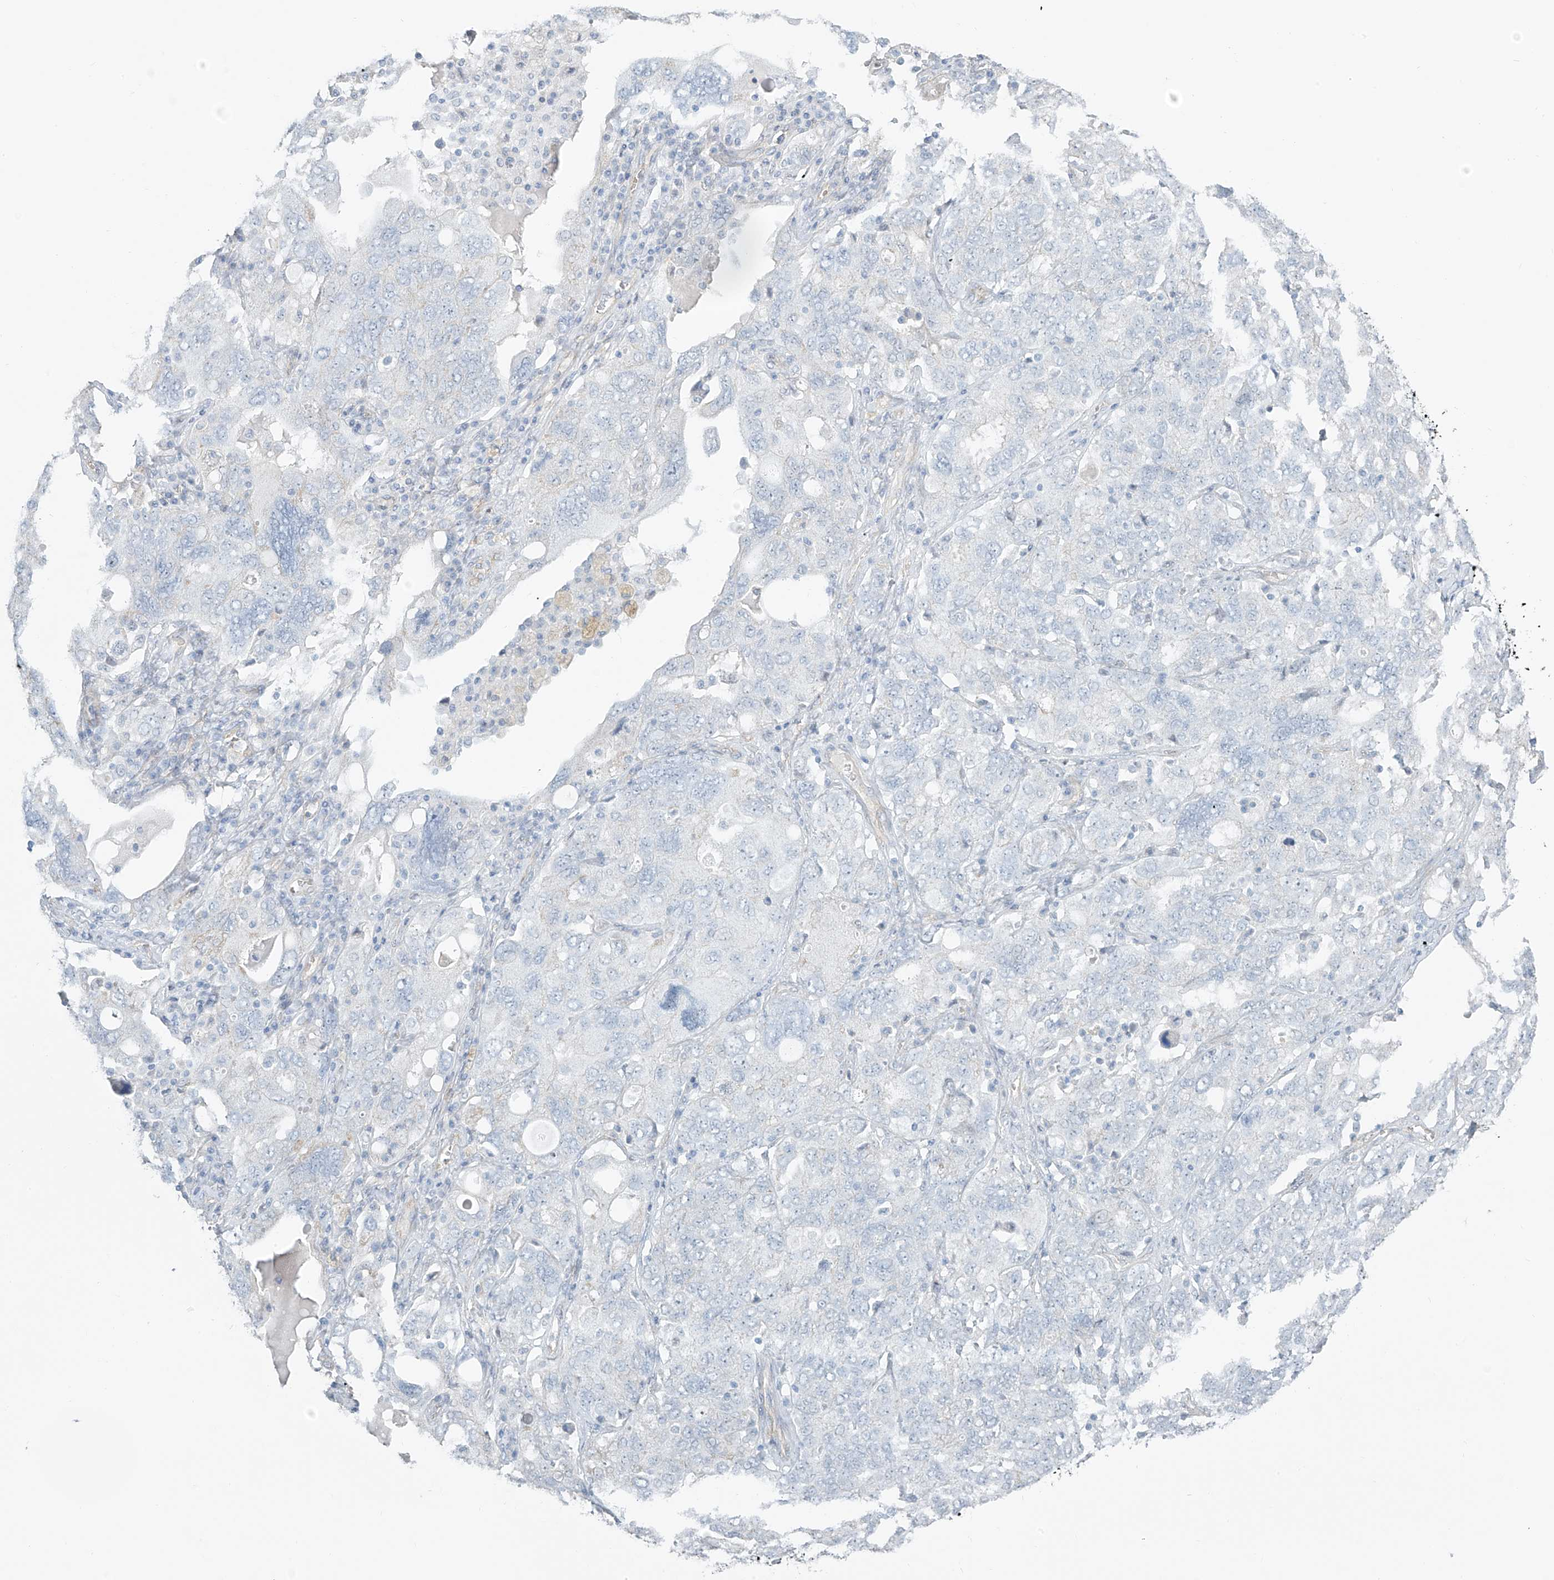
{"staining": {"intensity": "negative", "quantity": "none", "location": "none"}, "tissue": "ovarian cancer", "cell_type": "Tumor cells", "image_type": "cancer", "snomed": [{"axis": "morphology", "description": "Carcinoma, endometroid"}, {"axis": "topography", "description": "Ovary"}], "caption": "Immunohistochemical staining of human endometroid carcinoma (ovarian) displays no significant expression in tumor cells.", "gene": "TUBE1", "patient": {"sex": "female", "age": 62}}